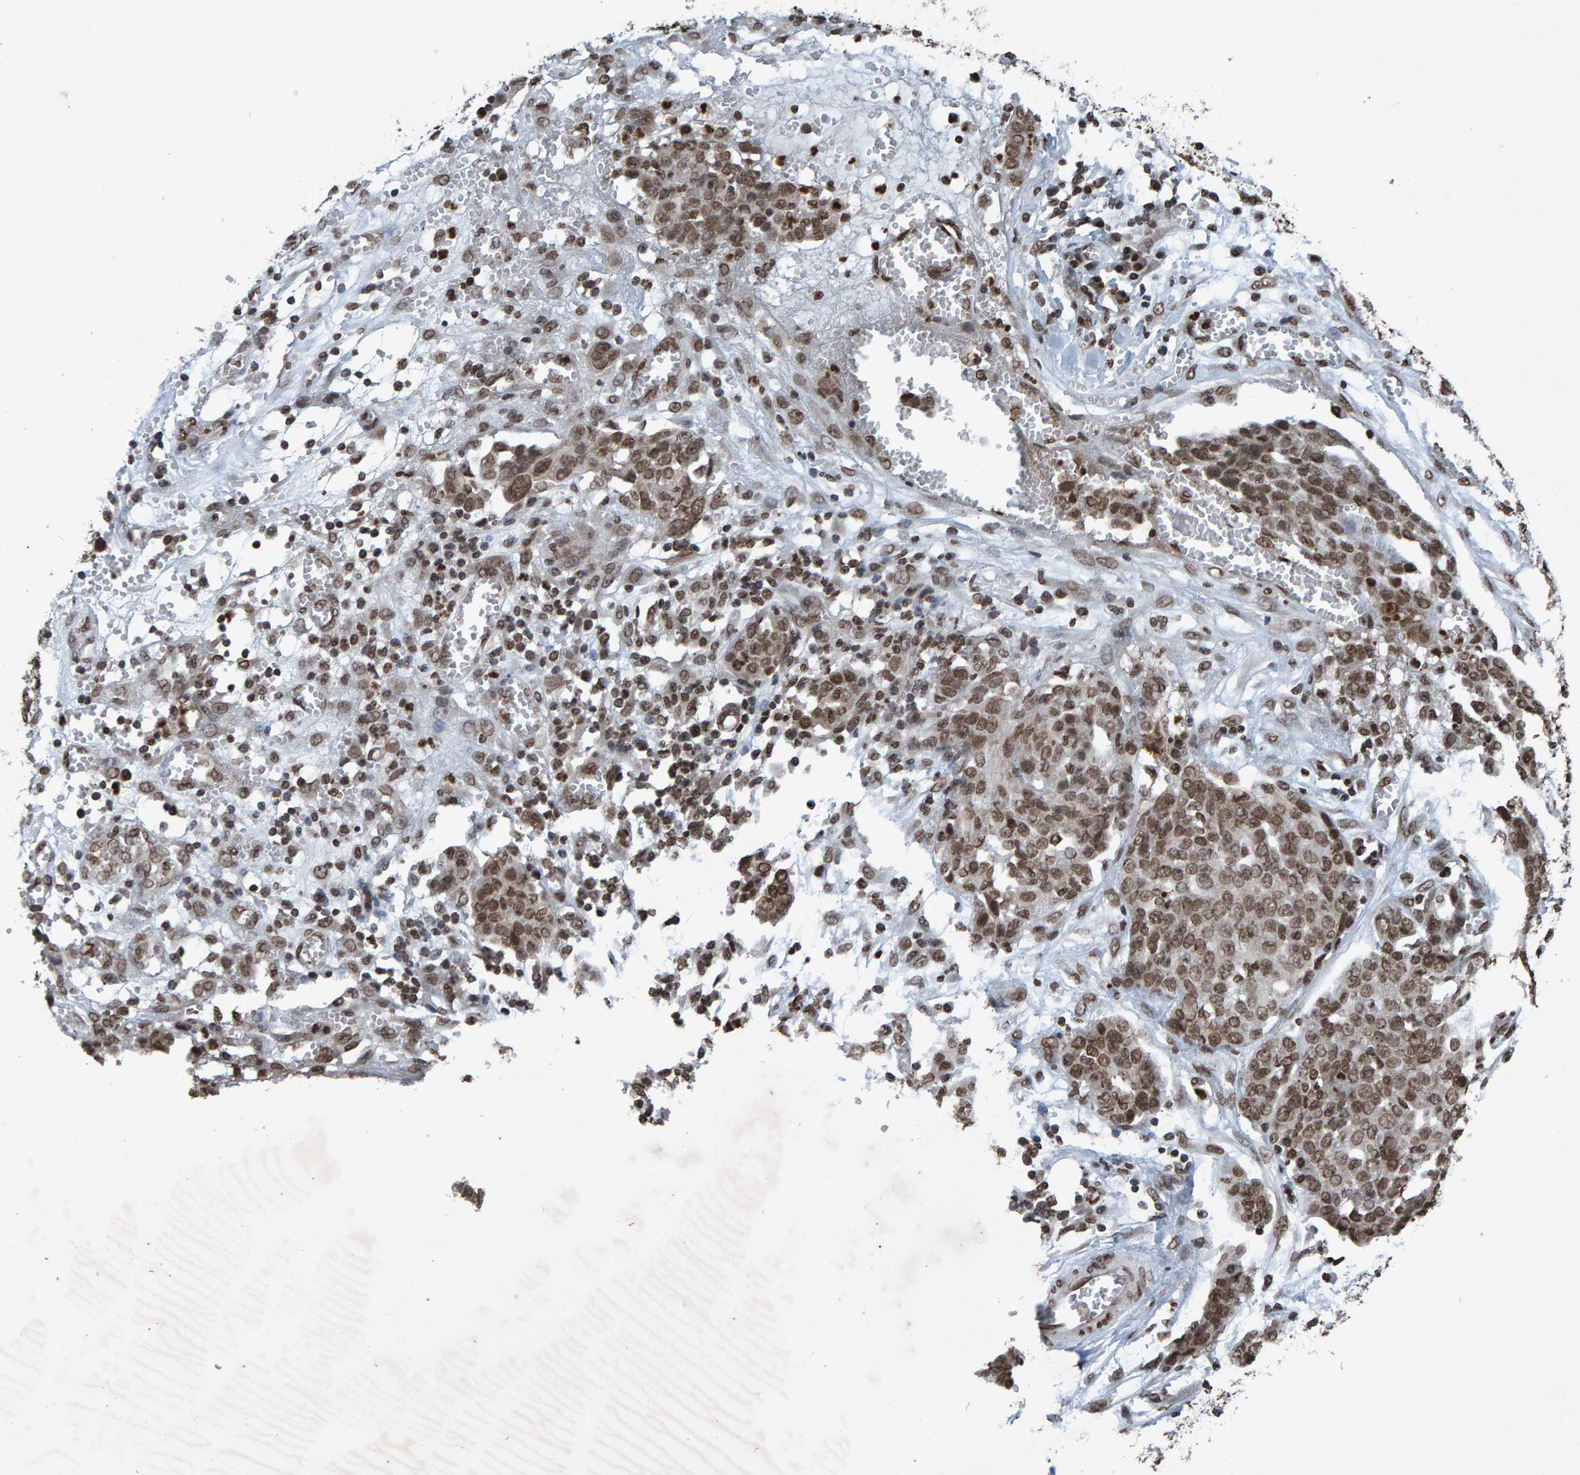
{"staining": {"intensity": "moderate", "quantity": ">75%", "location": "nuclear"}, "tissue": "ovarian cancer", "cell_type": "Tumor cells", "image_type": "cancer", "snomed": [{"axis": "morphology", "description": "Cystadenocarcinoma, serous, NOS"}, {"axis": "topography", "description": "Soft tissue"}, {"axis": "topography", "description": "Ovary"}], "caption": "There is medium levels of moderate nuclear positivity in tumor cells of ovarian cancer (serous cystadenocarcinoma), as demonstrated by immunohistochemical staining (brown color).", "gene": "H2AZ1", "patient": {"sex": "female", "age": 57}}